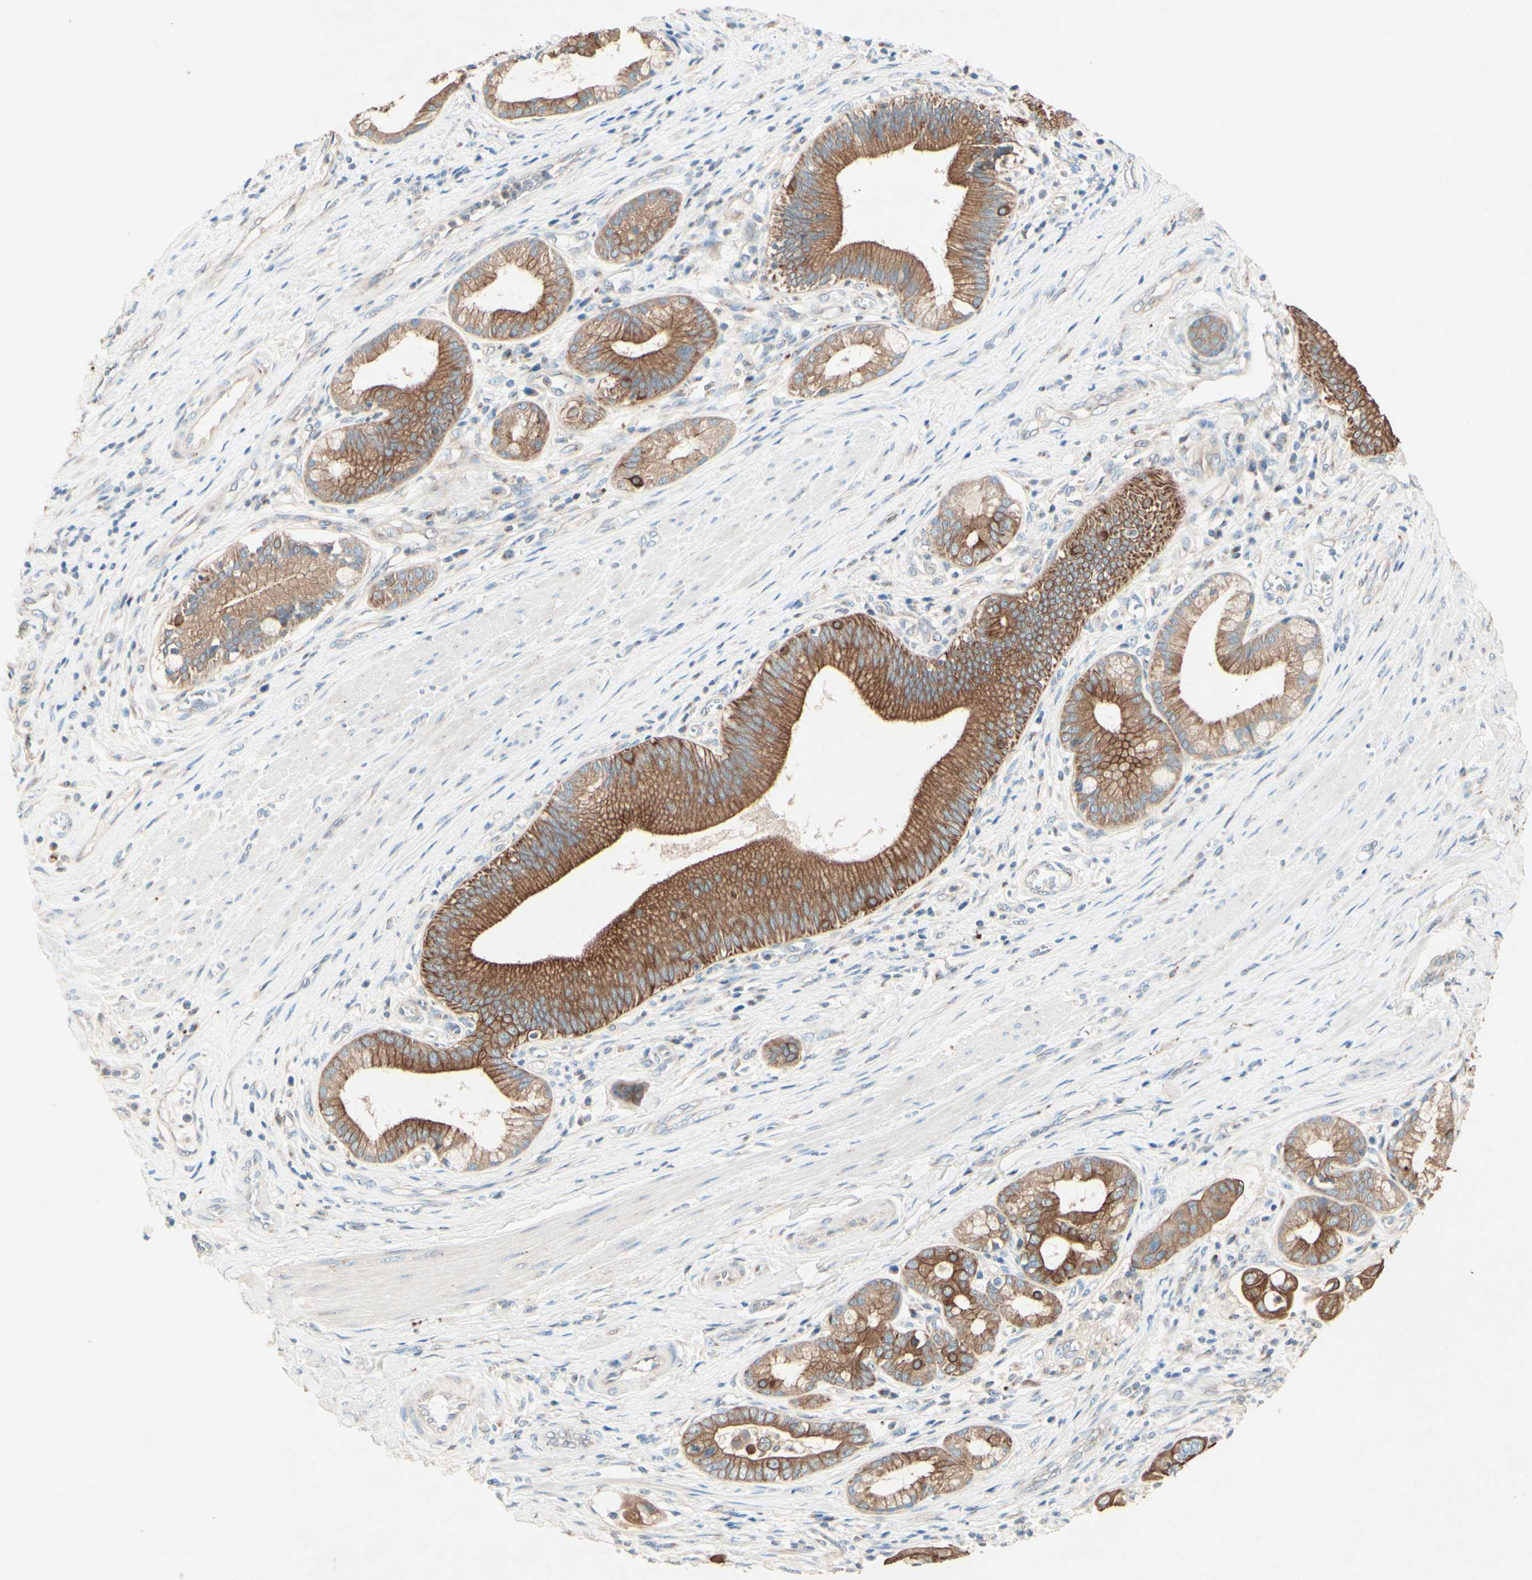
{"staining": {"intensity": "moderate", "quantity": ">75%", "location": "cytoplasmic/membranous"}, "tissue": "pancreatic cancer", "cell_type": "Tumor cells", "image_type": "cancer", "snomed": [{"axis": "morphology", "description": "Adenocarcinoma, NOS"}, {"axis": "topography", "description": "Pancreas"}], "caption": "Human adenocarcinoma (pancreatic) stained for a protein (brown) shows moderate cytoplasmic/membranous positive staining in approximately >75% of tumor cells.", "gene": "MTM1", "patient": {"sex": "female", "age": 75}}